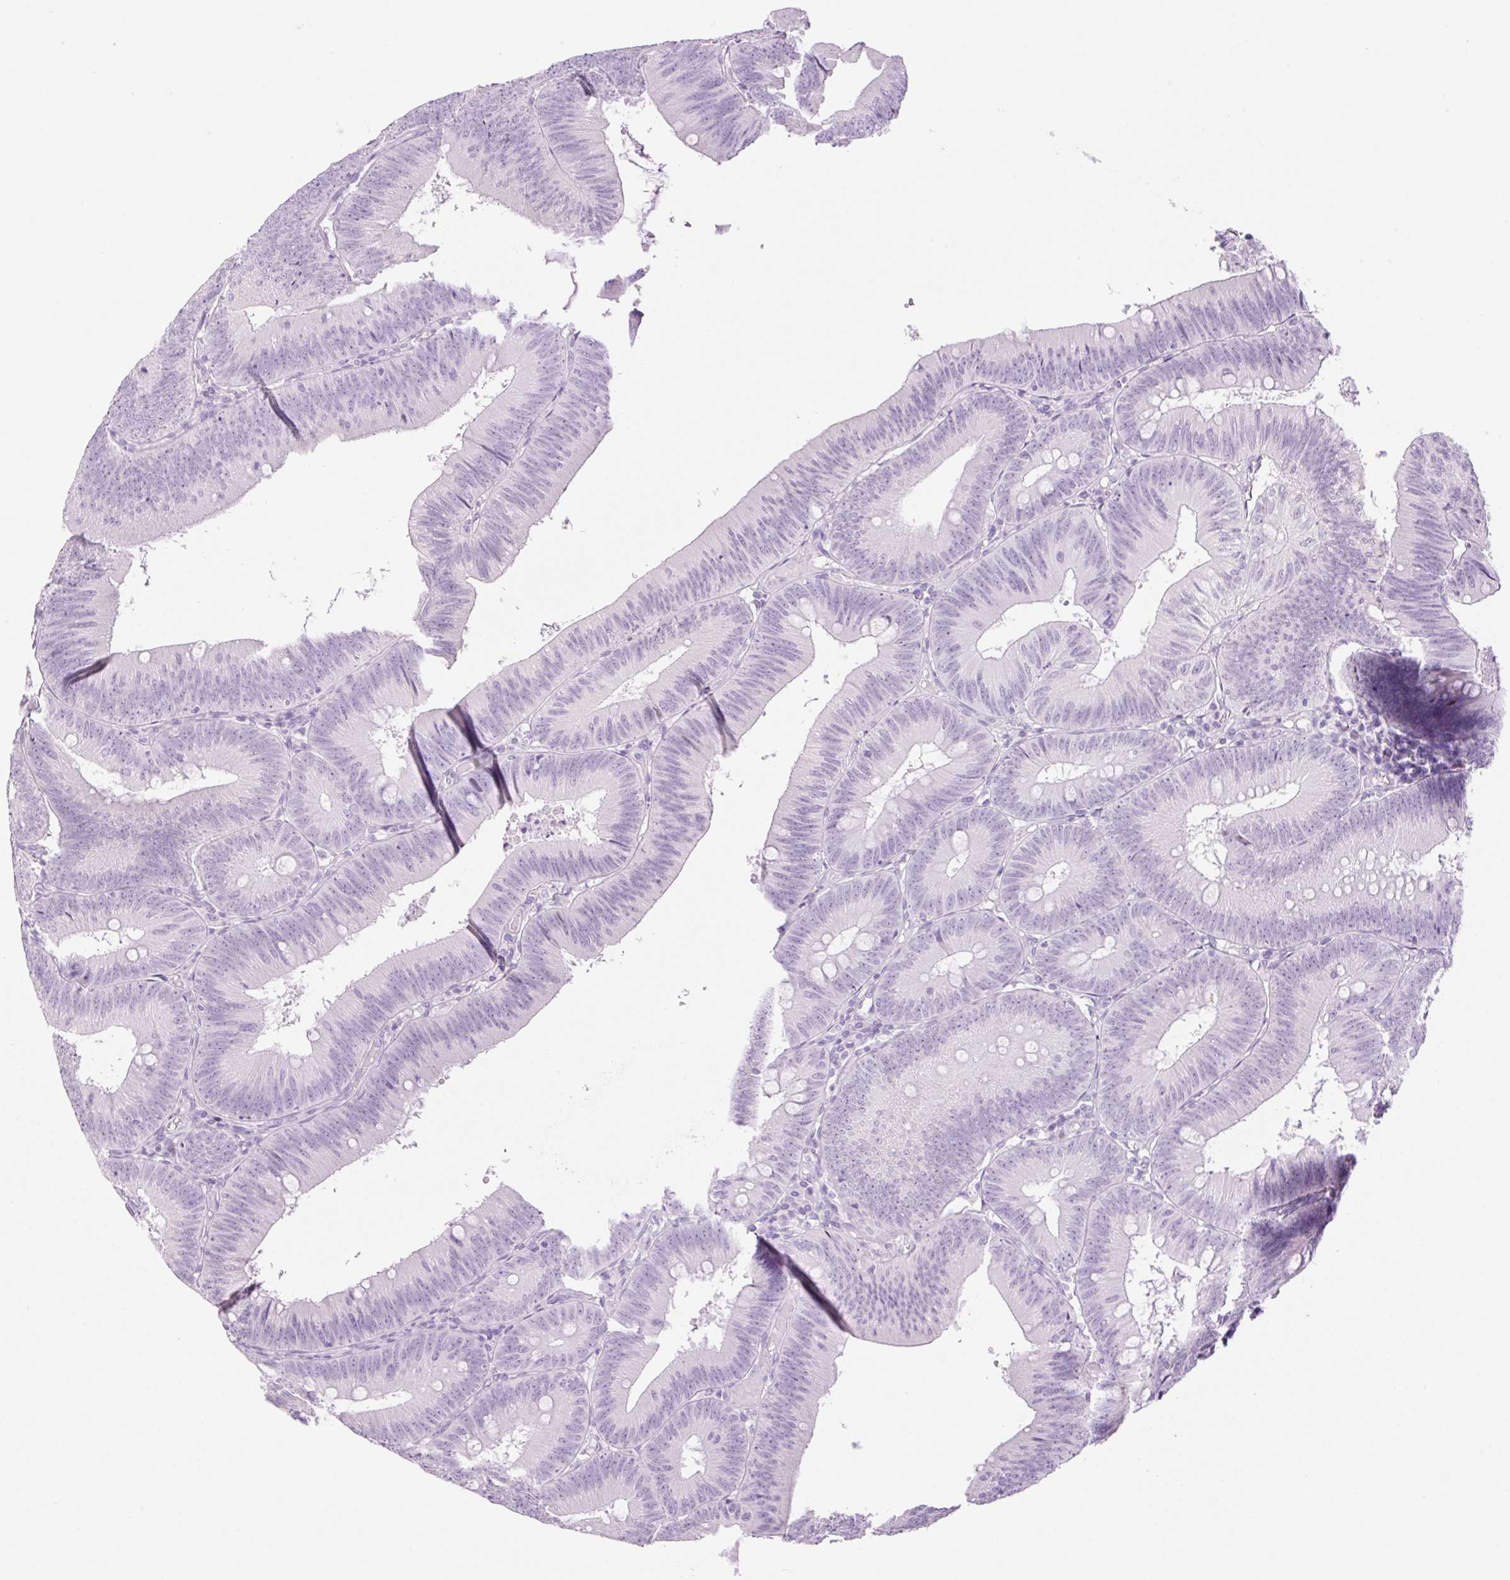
{"staining": {"intensity": "negative", "quantity": "none", "location": "none"}, "tissue": "colorectal cancer", "cell_type": "Tumor cells", "image_type": "cancer", "snomed": [{"axis": "morphology", "description": "Adenocarcinoma, NOS"}, {"axis": "topography", "description": "Colon"}], "caption": "High power microscopy micrograph of an IHC micrograph of colorectal adenocarcinoma, revealing no significant positivity in tumor cells. The staining is performed using DAB (3,3'-diaminobenzidine) brown chromogen with nuclei counter-stained in using hematoxylin.", "gene": "SP140L", "patient": {"sex": "male", "age": 84}}